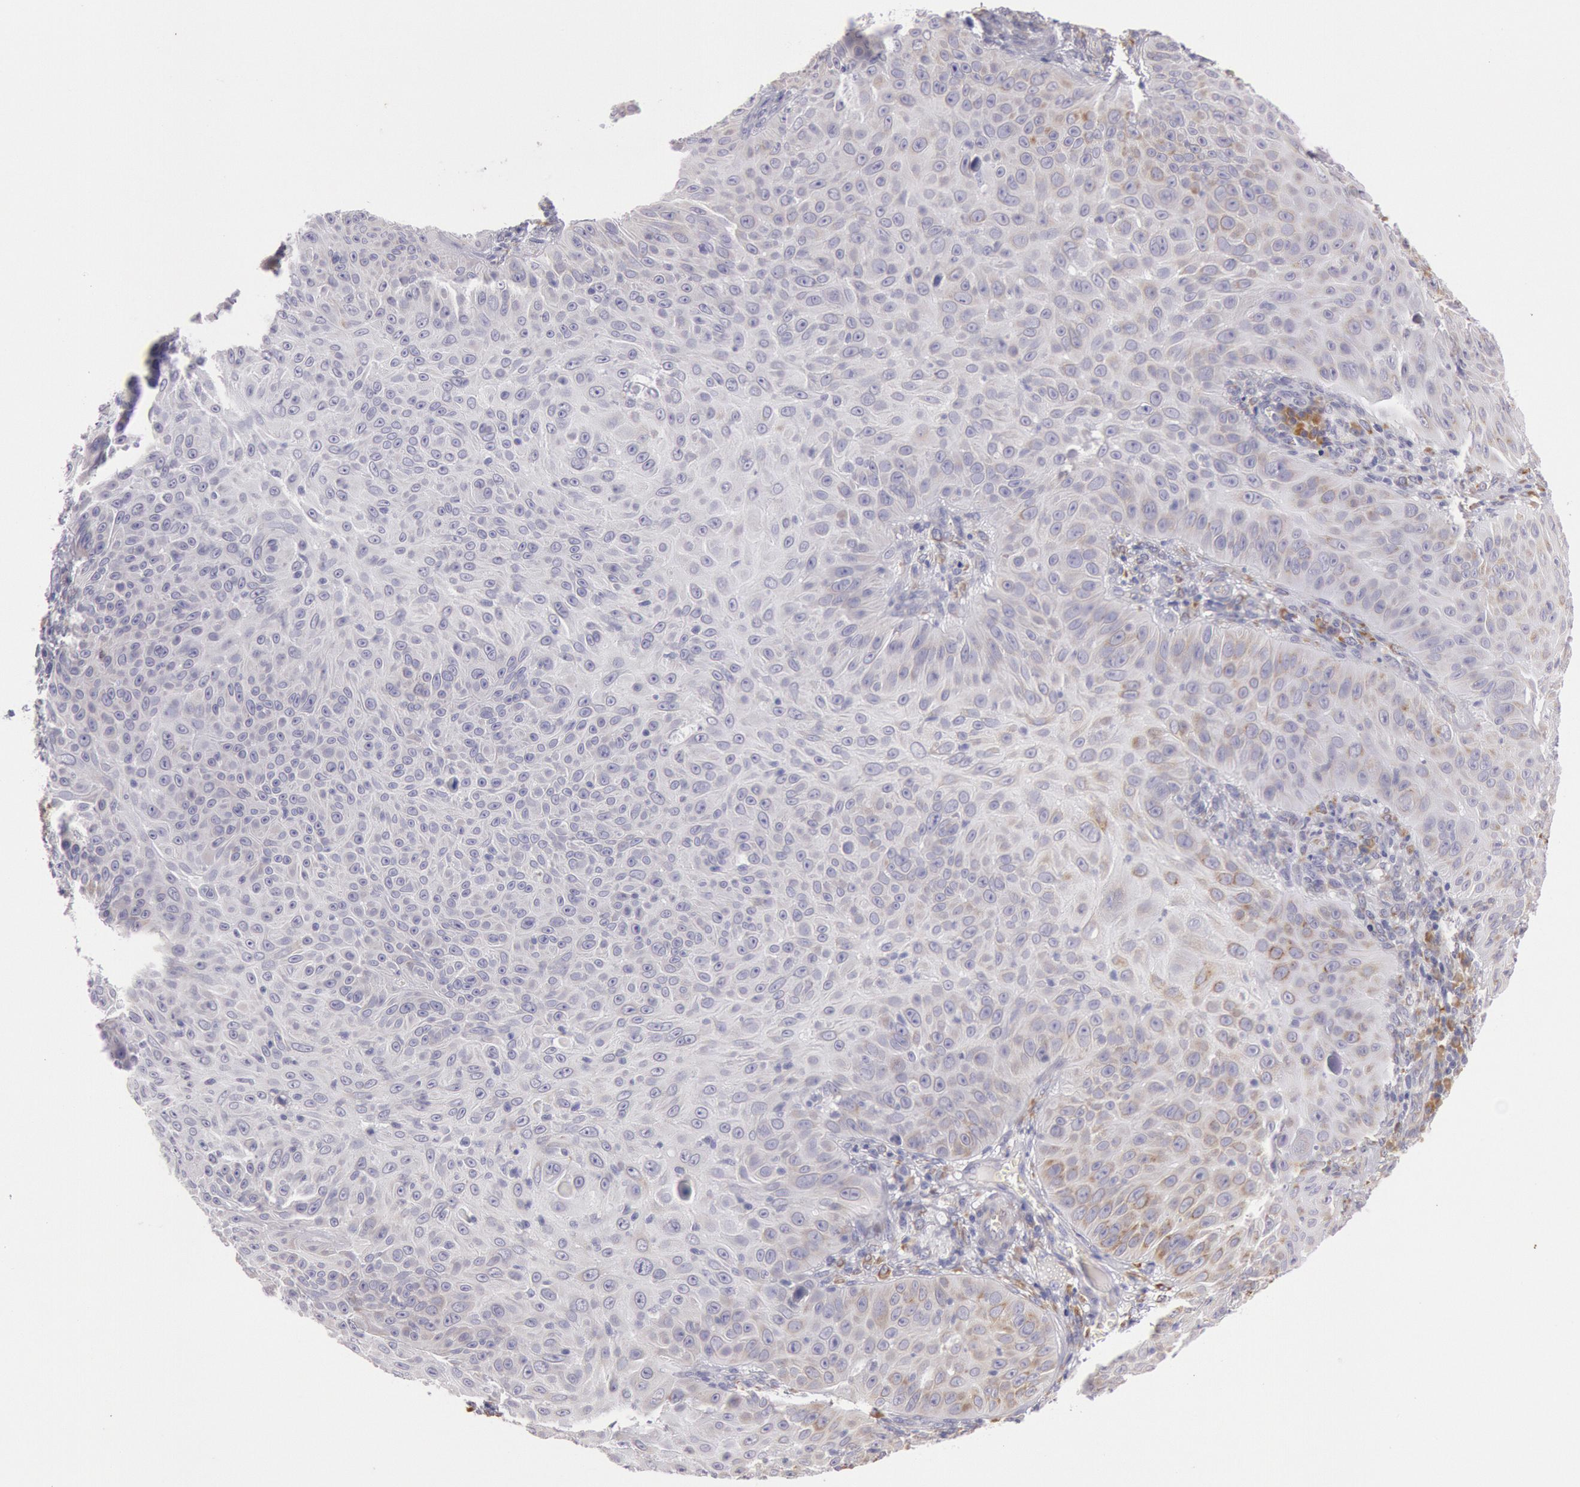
{"staining": {"intensity": "weak", "quantity": "25%-75%", "location": "cytoplasmic/membranous"}, "tissue": "skin cancer", "cell_type": "Tumor cells", "image_type": "cancer", "snomed": [{"axis": "morphology", "description": "Squamous cell carcinoma, NOS"}, {"axis": "topography", "description": "Skin"}], "caption": "A high-resolution histopathology image shows immunohistochemistry staining of skin cancer (squamous cell carcinoma), which displays weak cytoplasmic/membranous positivity in about 25%-75% of tumor cells.", "gene": "CIDEB", "patient": {"sex": "male", "age": 82}}